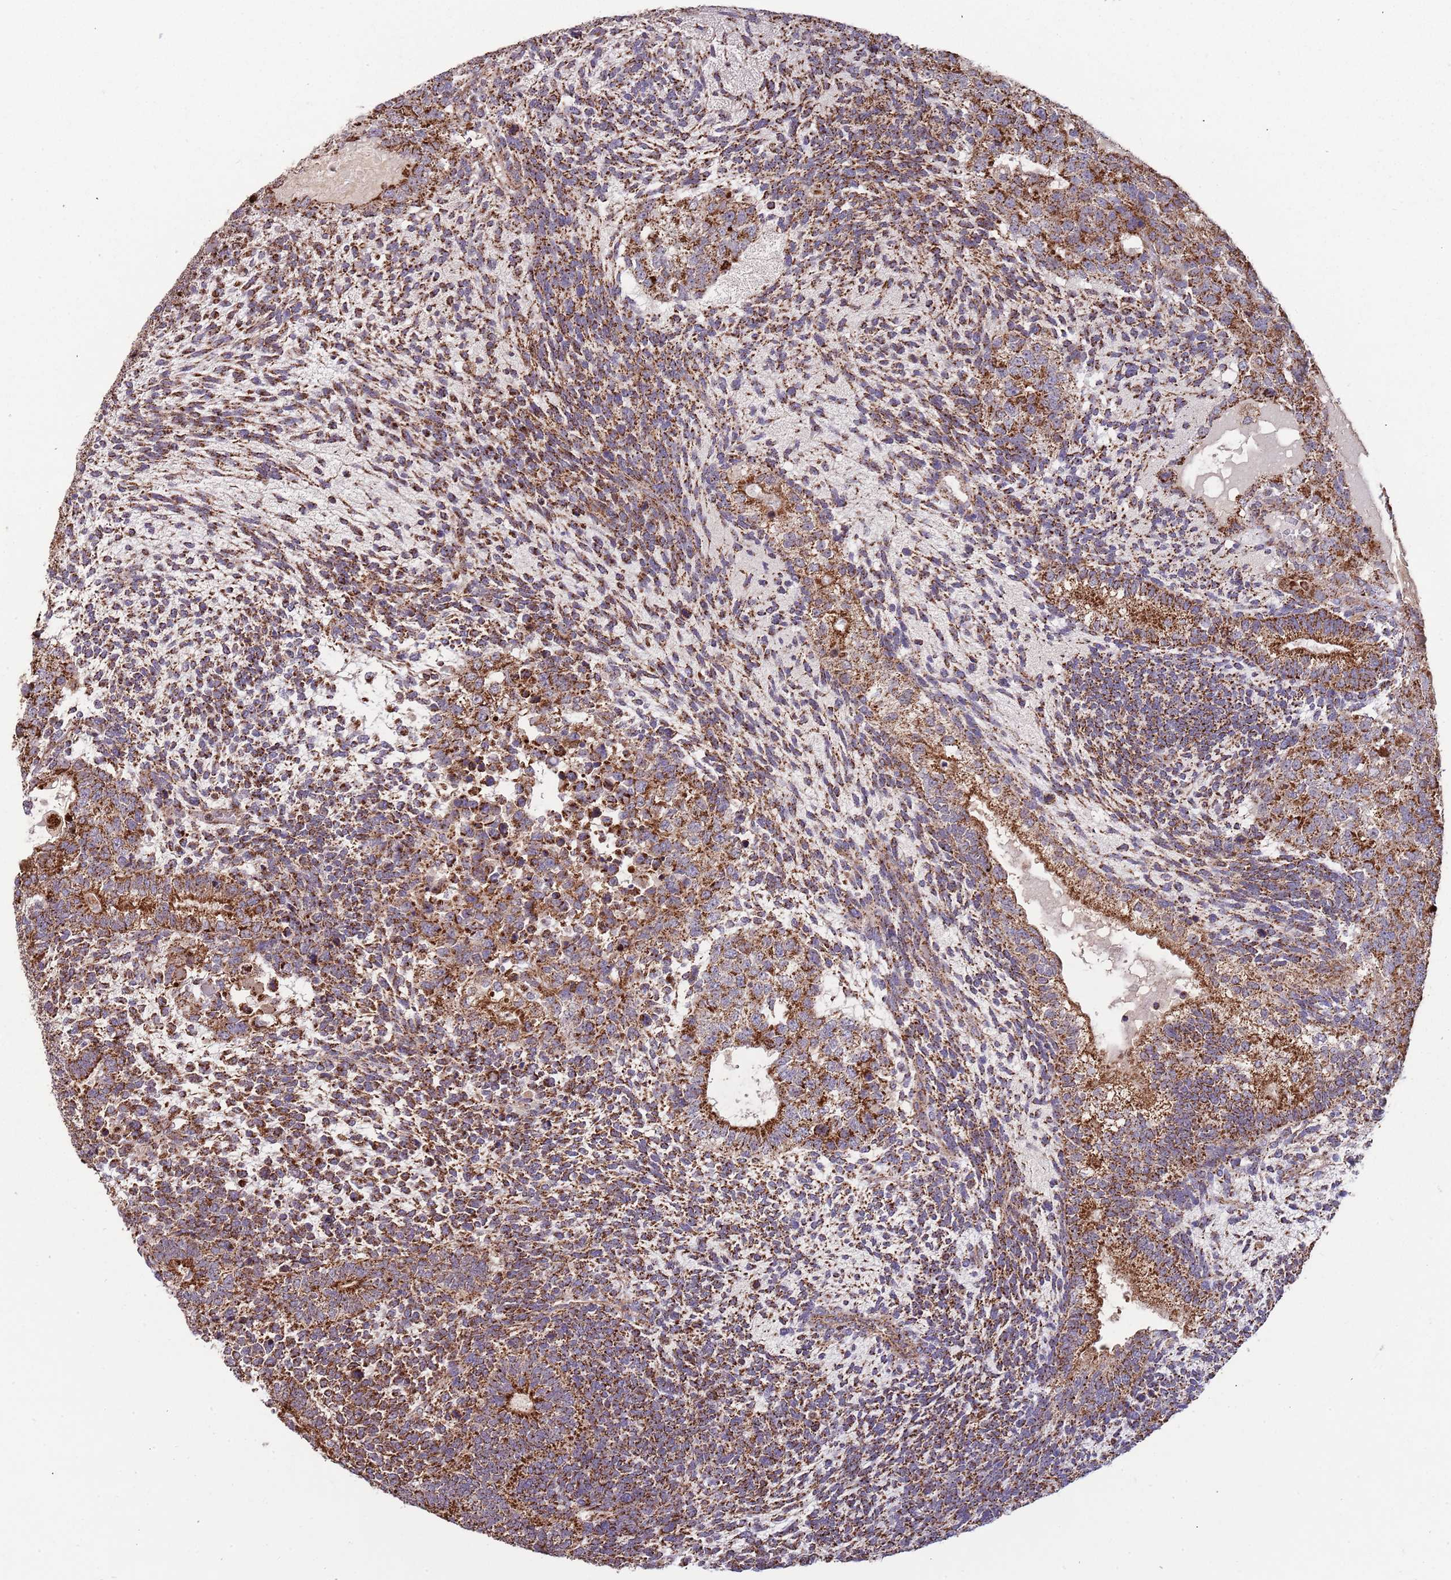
{"staining": {"intensity": "strong", "quantity": ">75%", "location": "cytoplasmic/membranous"}, "tissue": "testis cancer", "cell_type": "Tumor cells", "image_type": "cancer", "snomed": [{"axis": "morphology", "description": "Carcinoma, Embryonal, NOS"}, {"axis": "topography", "description": "Testis"}], "caption": "Approximately >75% of tumor cells in human testis cancer (embryonal carcinoma) display strong cytoplasmic/membranous protein positivity as visualized by brown immunohistochemical staining.", "gene": "VPS16", "patient": {"sex": "male", "age": 23}}